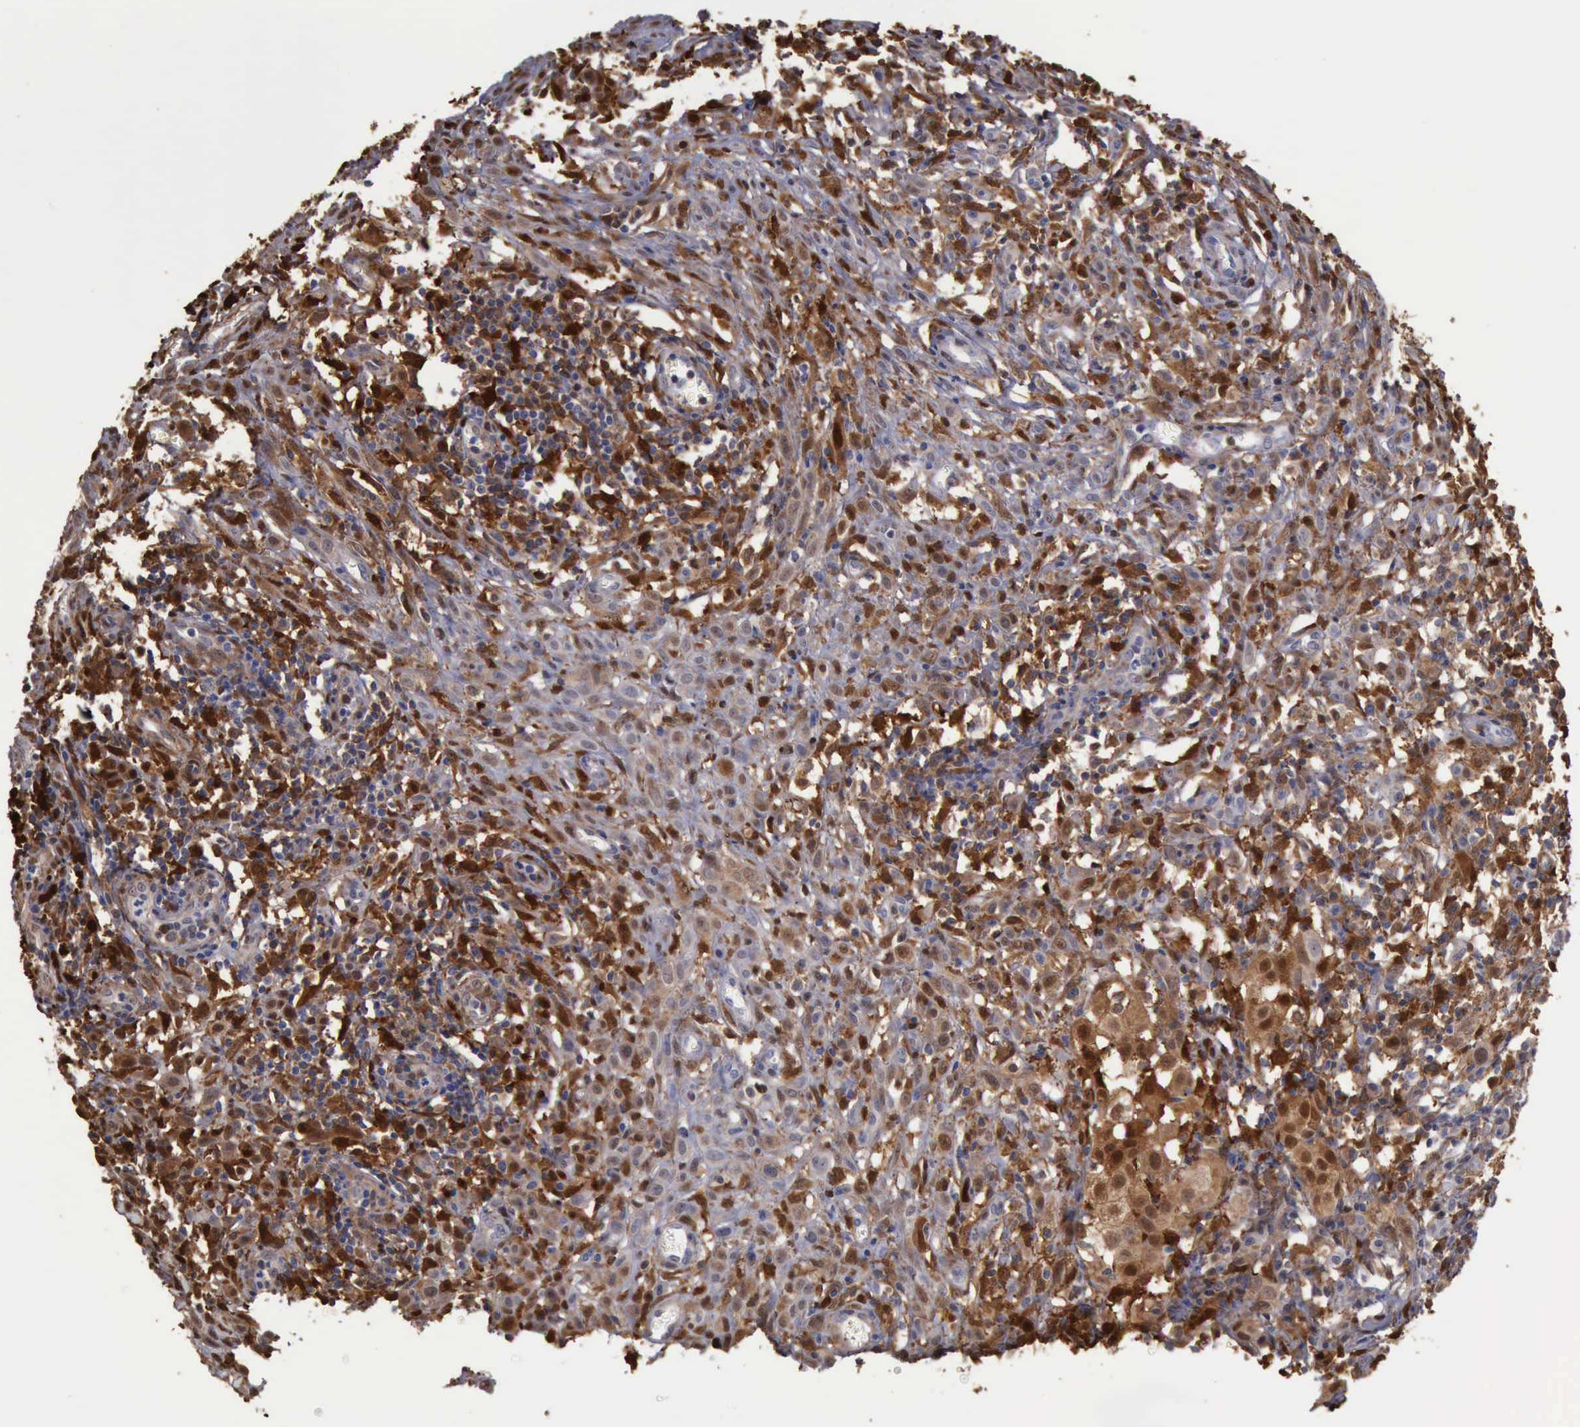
{"staining": {"intensity": "moderate", "quantity": ">75%", "location": "cytoplasmic/membranous,nuclear"}, "tissue": "melanoma", "cell_type": "Tumor cells", "image_type": "cancer", "snomed": [{"axis": "morphology", "description": "Malignant melanoma, NOS"}, {"axis": "topography", "description": "Skin"}], "caption": "Moderate cytoplasmic/membranous and nuclear positivity is identified in about >75% of tumor cells in malignant melanoma.", "gene": "STAT1", "patient": {"sex": "female", "age": 52}}